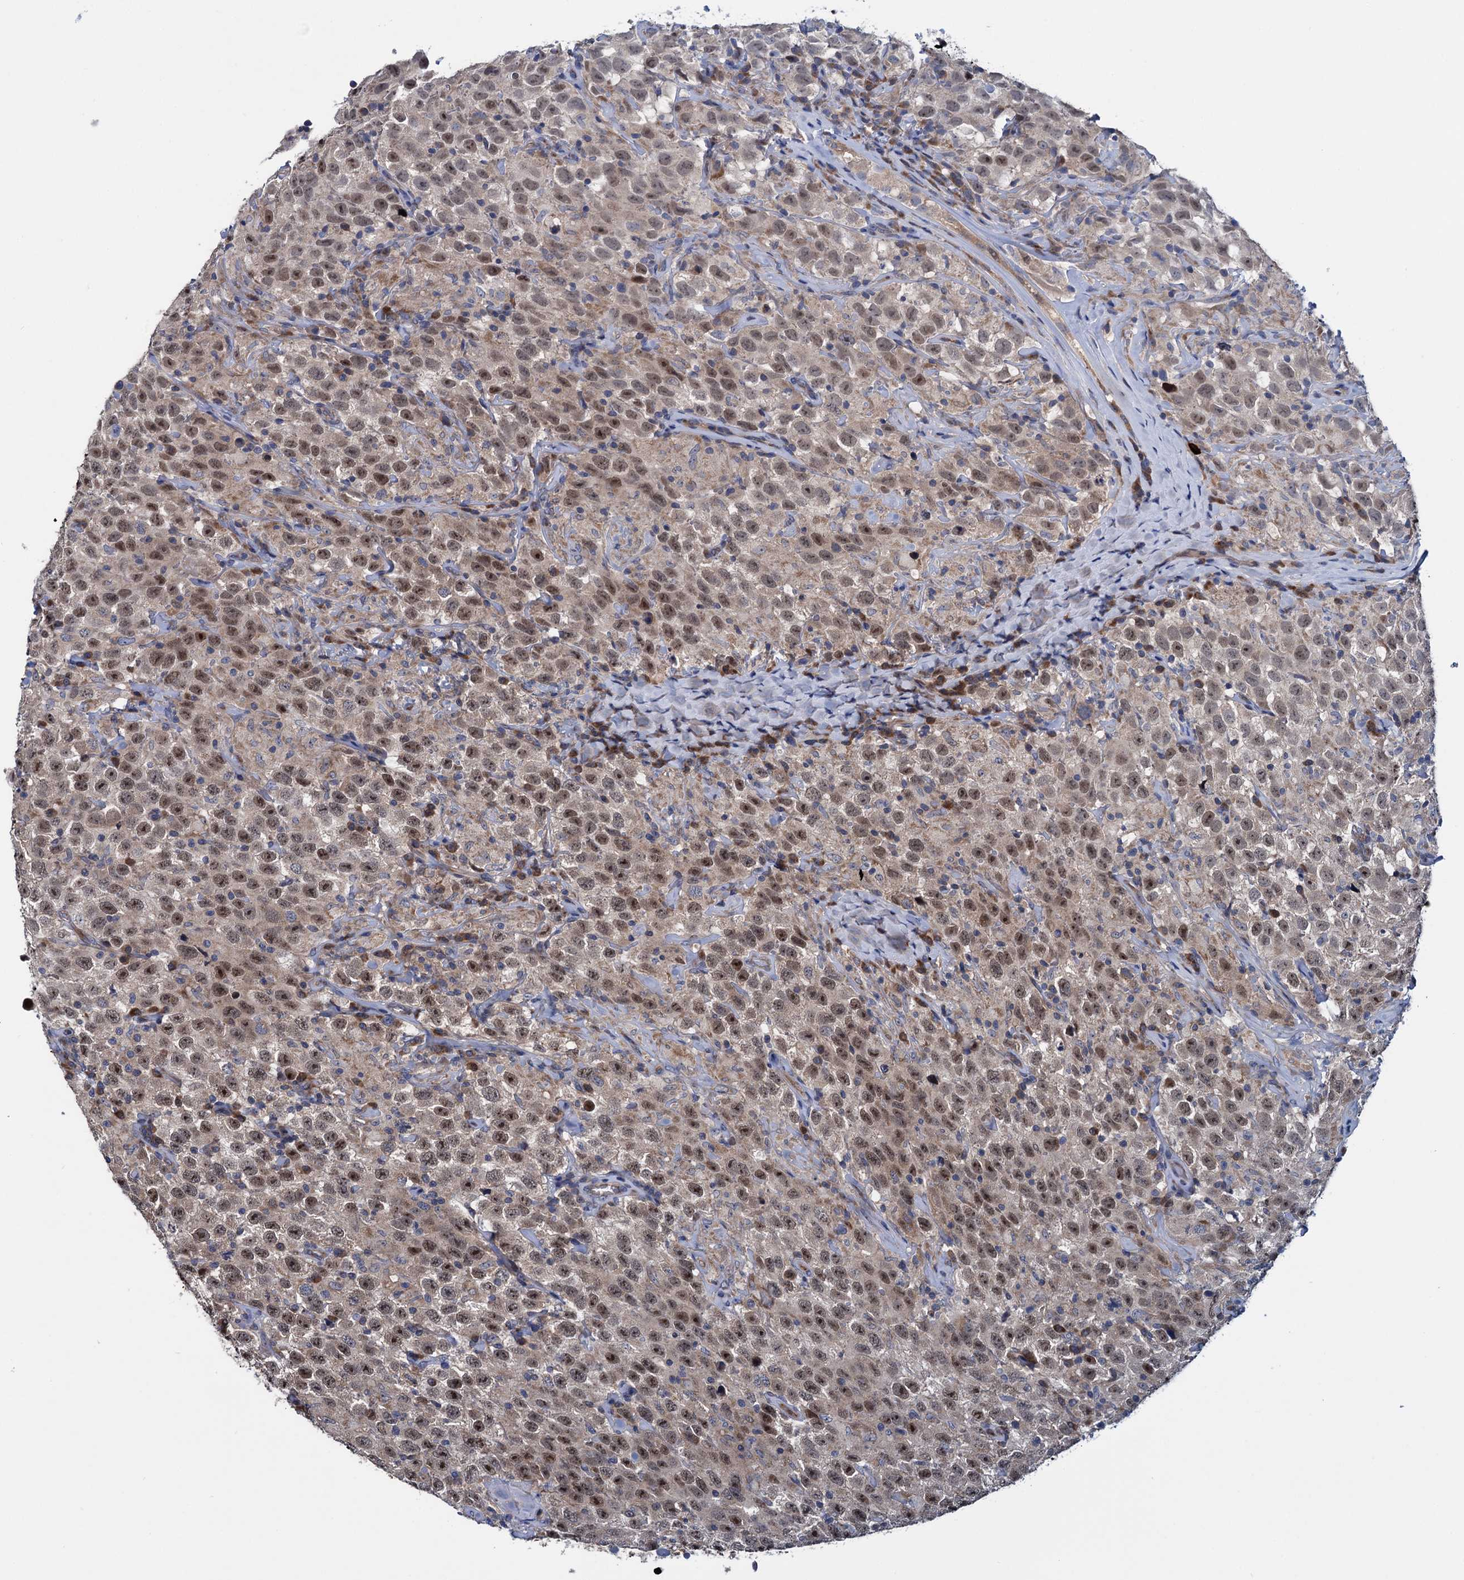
{"staining": {"intensity": "moderate", "quantity": "25%-75%", "location": "nuclear"}, "tissue": "testis cancer", "cell_type": "Tumor cells", "image_type": "cancer", "snomed": [{"axis": "morphology", "description": "Seminoma, NOS"}, {"axis": "topography", "description": "Testis"}], "caption": "Tumor cells reveal moderate nuclear positivity in approximately 25%-75% of cells in testis cancer (seminoma).", "gene": "EYA4", "patient": {"sex": "male", "age": 41}}